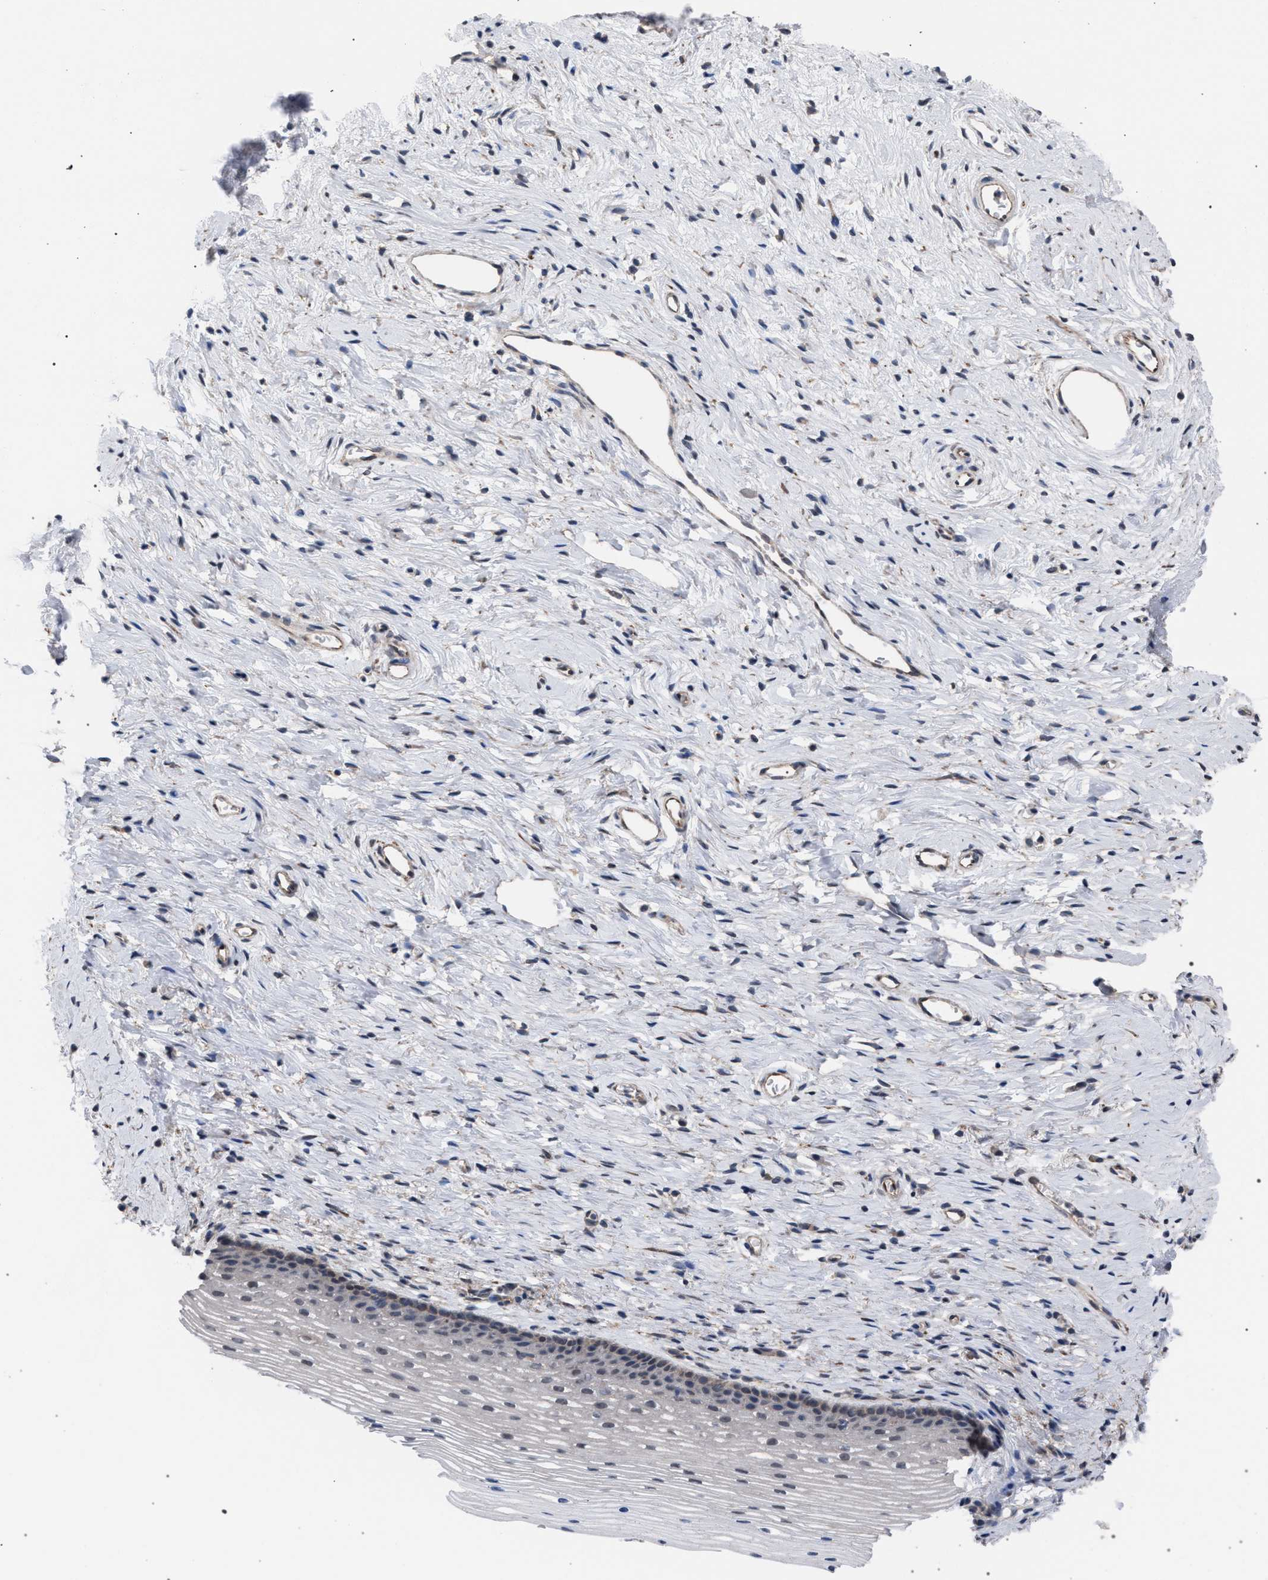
{"staining": {"intensity": "weak", "quantity": "<25%", "location": "cytoplasmic/membranous"}, "tissue": "cervix", "cell_type": "Glandular cells", "image_type": "normal", "snomed": [{"axis": "morphology", "description": "Normal tissue, NOS"}, {"axis": "topography", "description": "Cervix"}], "caption": "Human cervix stained for a protein using IHC reveals no expression in glandular cells.", "gene": "ARPC5L", "patient": {"sex": "female", "age": 77}}